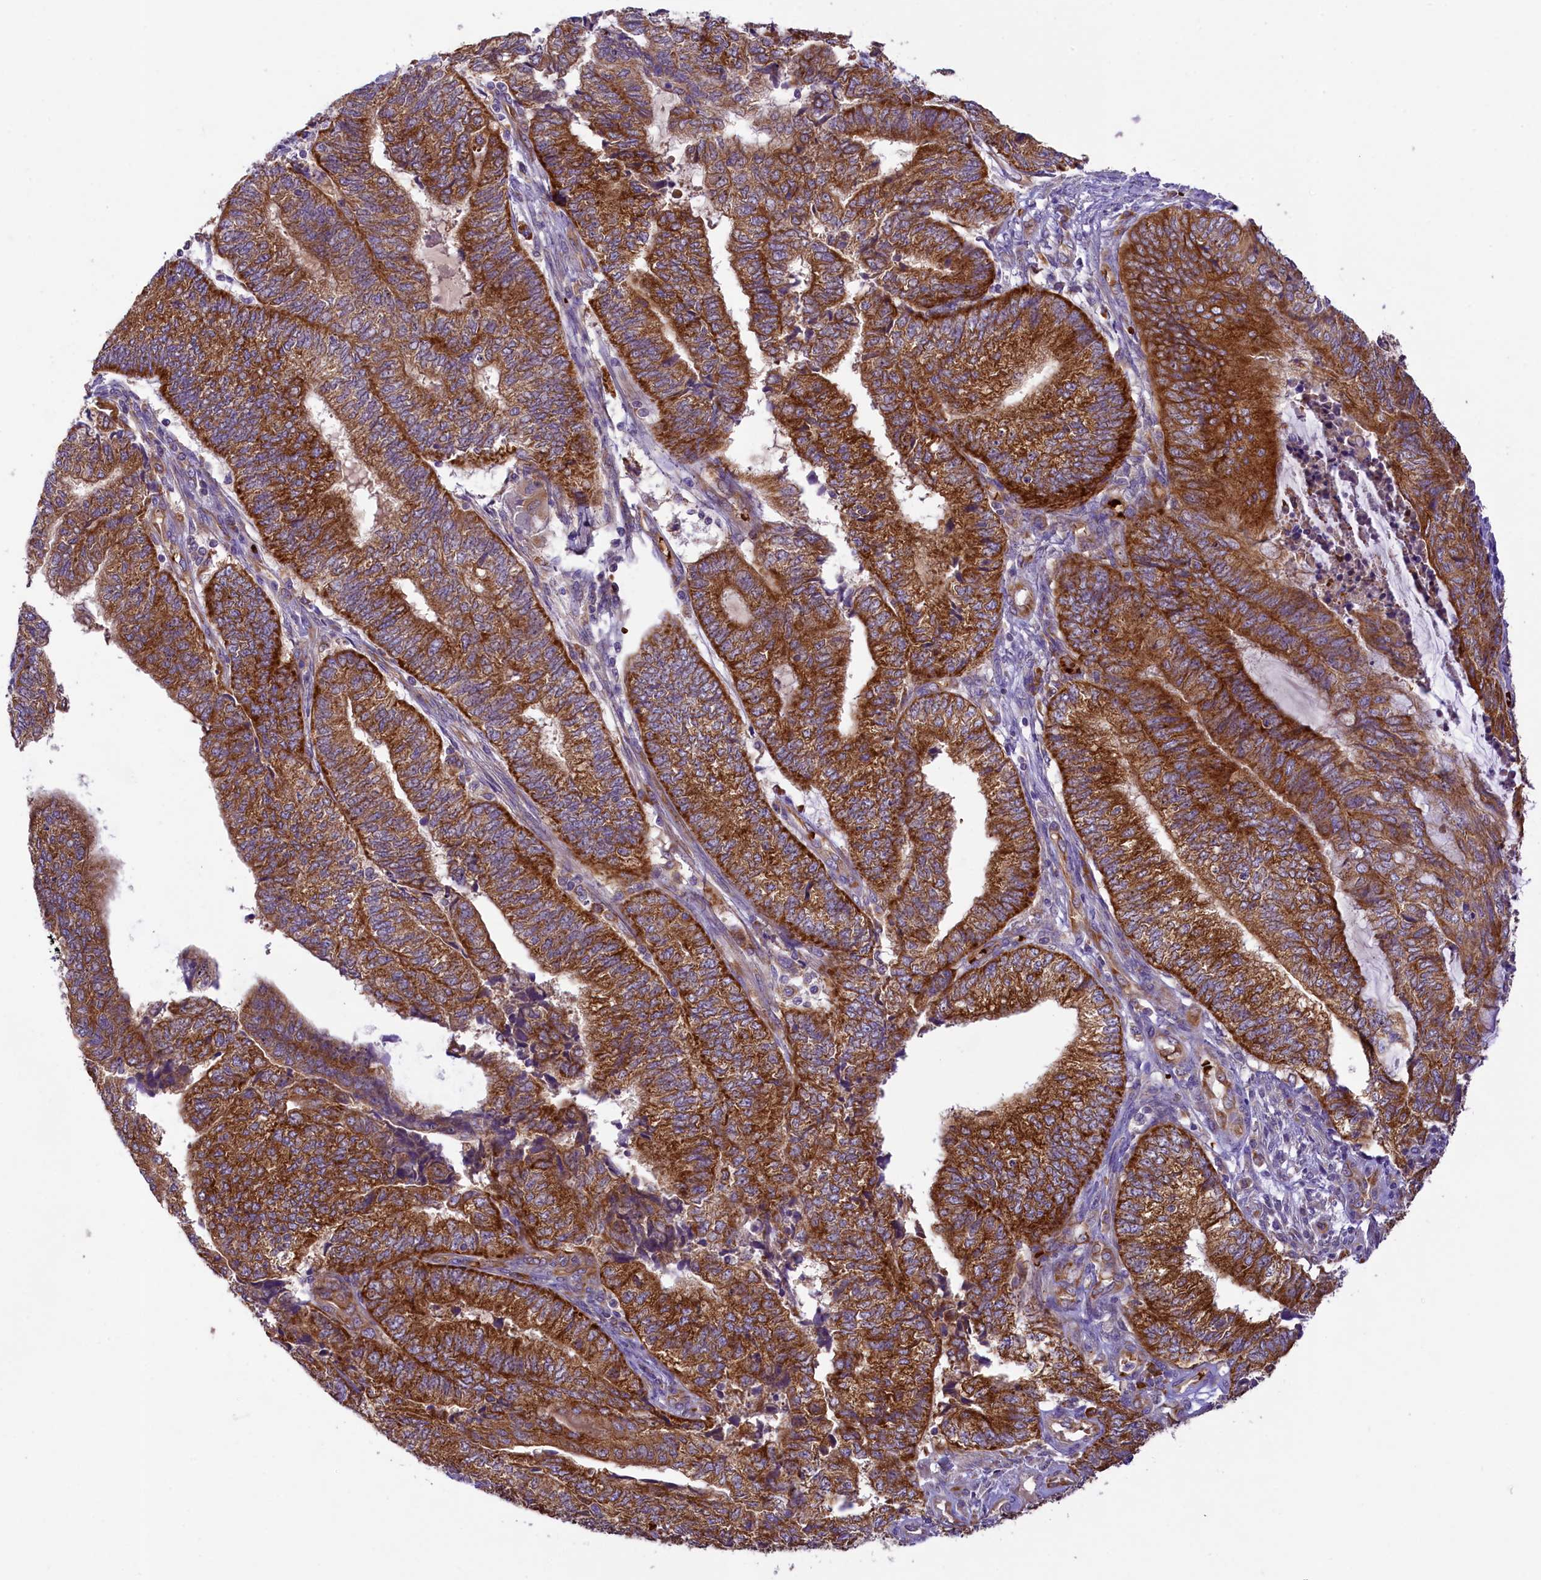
{"staining": {"intensity": "strong", "quantity": ">75%", "location": "cytoplasmic/membranous"}, "tissue": "endometrial cancer", "cell_type": "Tumor cells", "image_type": "cancer", "snomed": [{"axis": "morphology", "description": "Adenocarcinoma, NOS"}, {"axis": "topography", "description": "Uterus"}, {"axis": "topography", "description": "Endometrium"}], "caption": "IHC (DAB) staining of endometrial adenocarcinoma exhibits strong cytoplasmic/membranous protein positivity in about >75% of tumor cells.", "gene": "LARP4", "patient": {"sex": "female", "age": 70}}